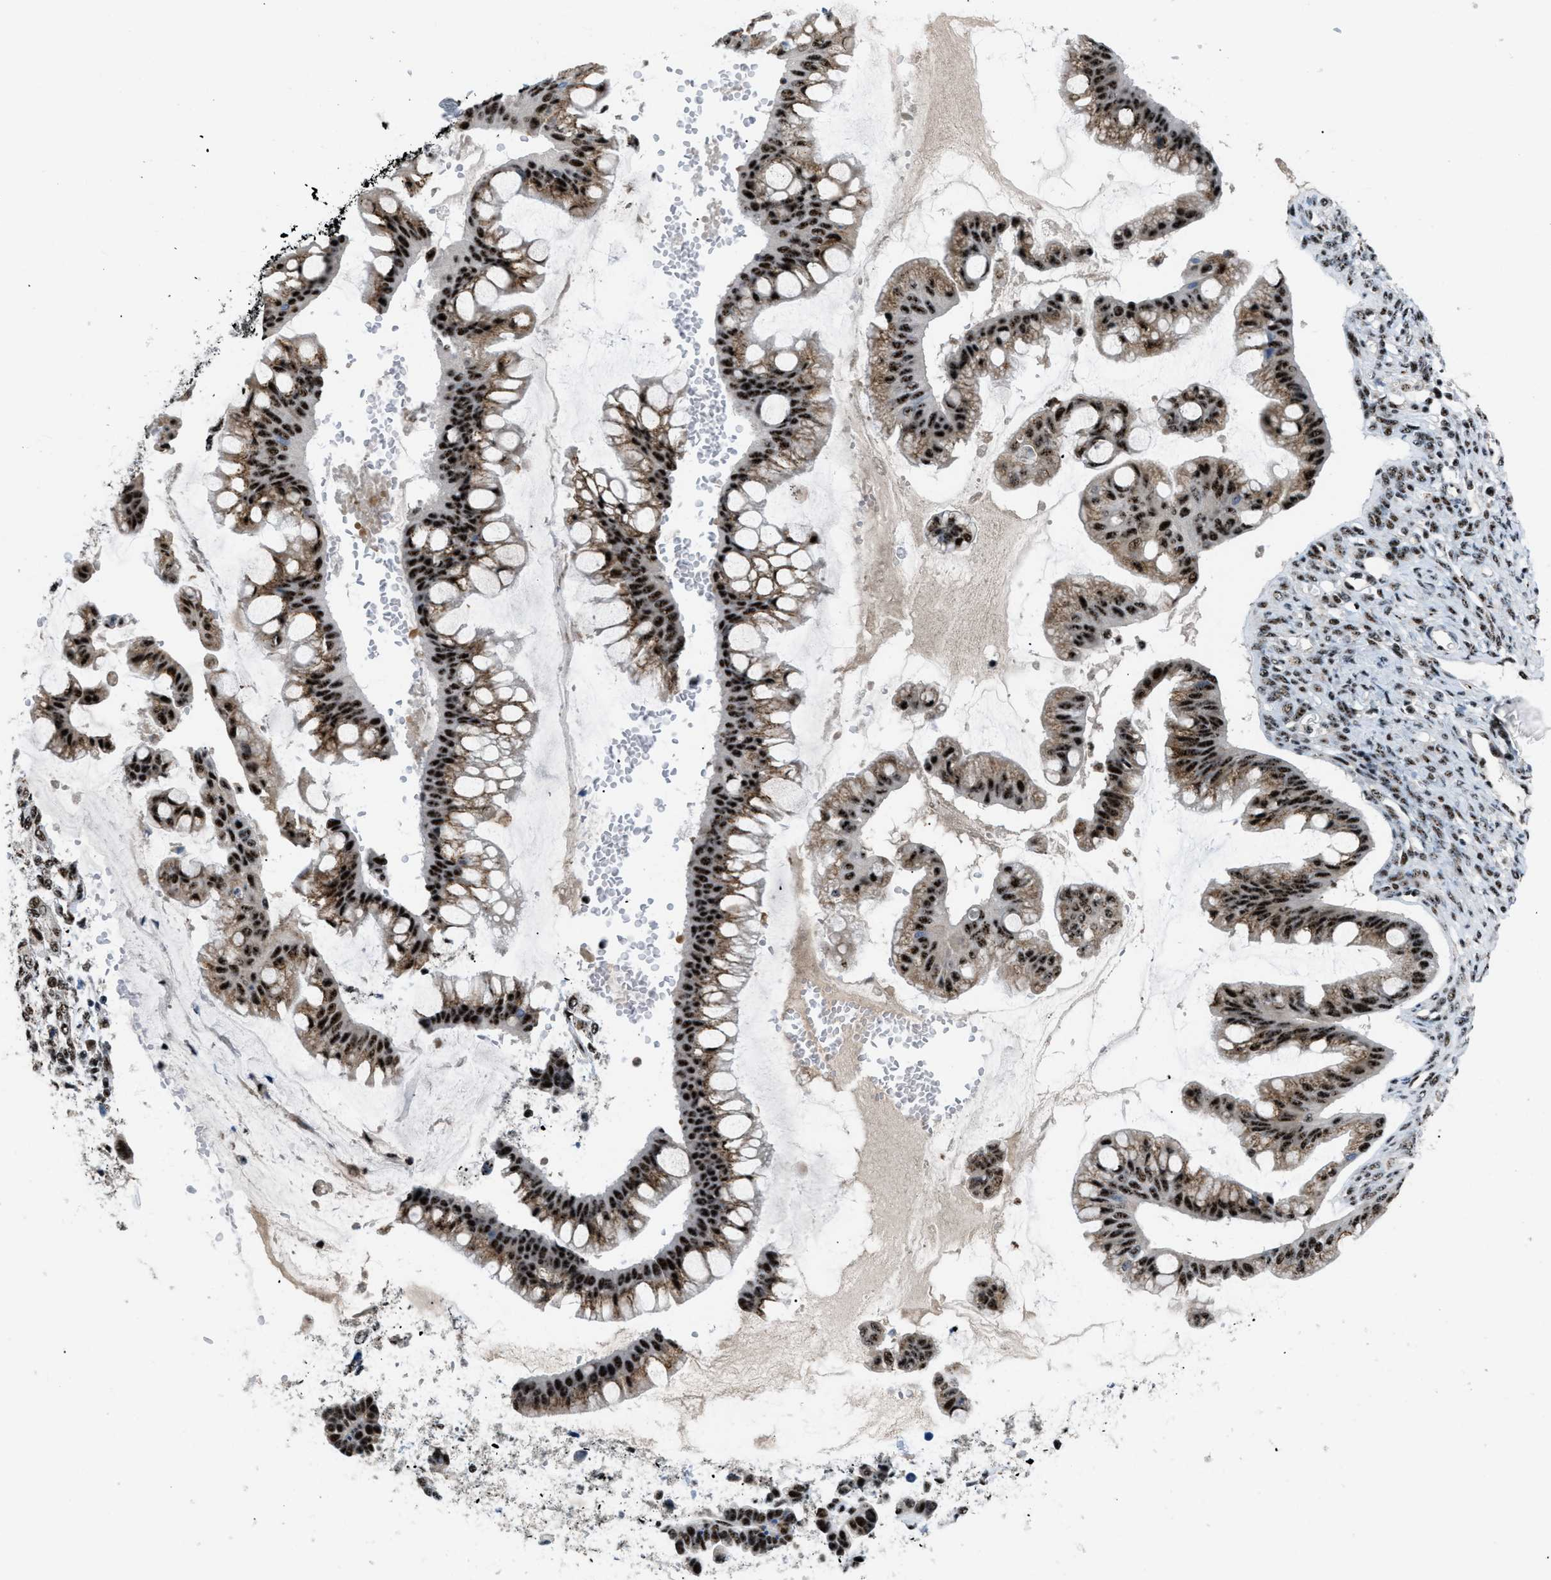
{"staining": {"intensity": "strong", "quantity": ">75%", "location": "cytoplasmic/membranous,nuclear"}, "tissue": "ovarian cancer", "cell_type": "Tumor cells", "image_type": "cancer", "snomed": [{"axis": "morphology", "description": "Cystadenocarcinoma, mucinous, NOS"}, {"axis": "topography", "description": "Ovary"}], "caption": "Immunohistochemical staining of ovarian cancer (mucinous cystadenocarcinoma) reveals high levels of strong cytoplasmic/membranous and nuclear staining in about >75% of tumor cells.", "gene": "CDR2", "patient": {"sex": "female", "age": 73}}